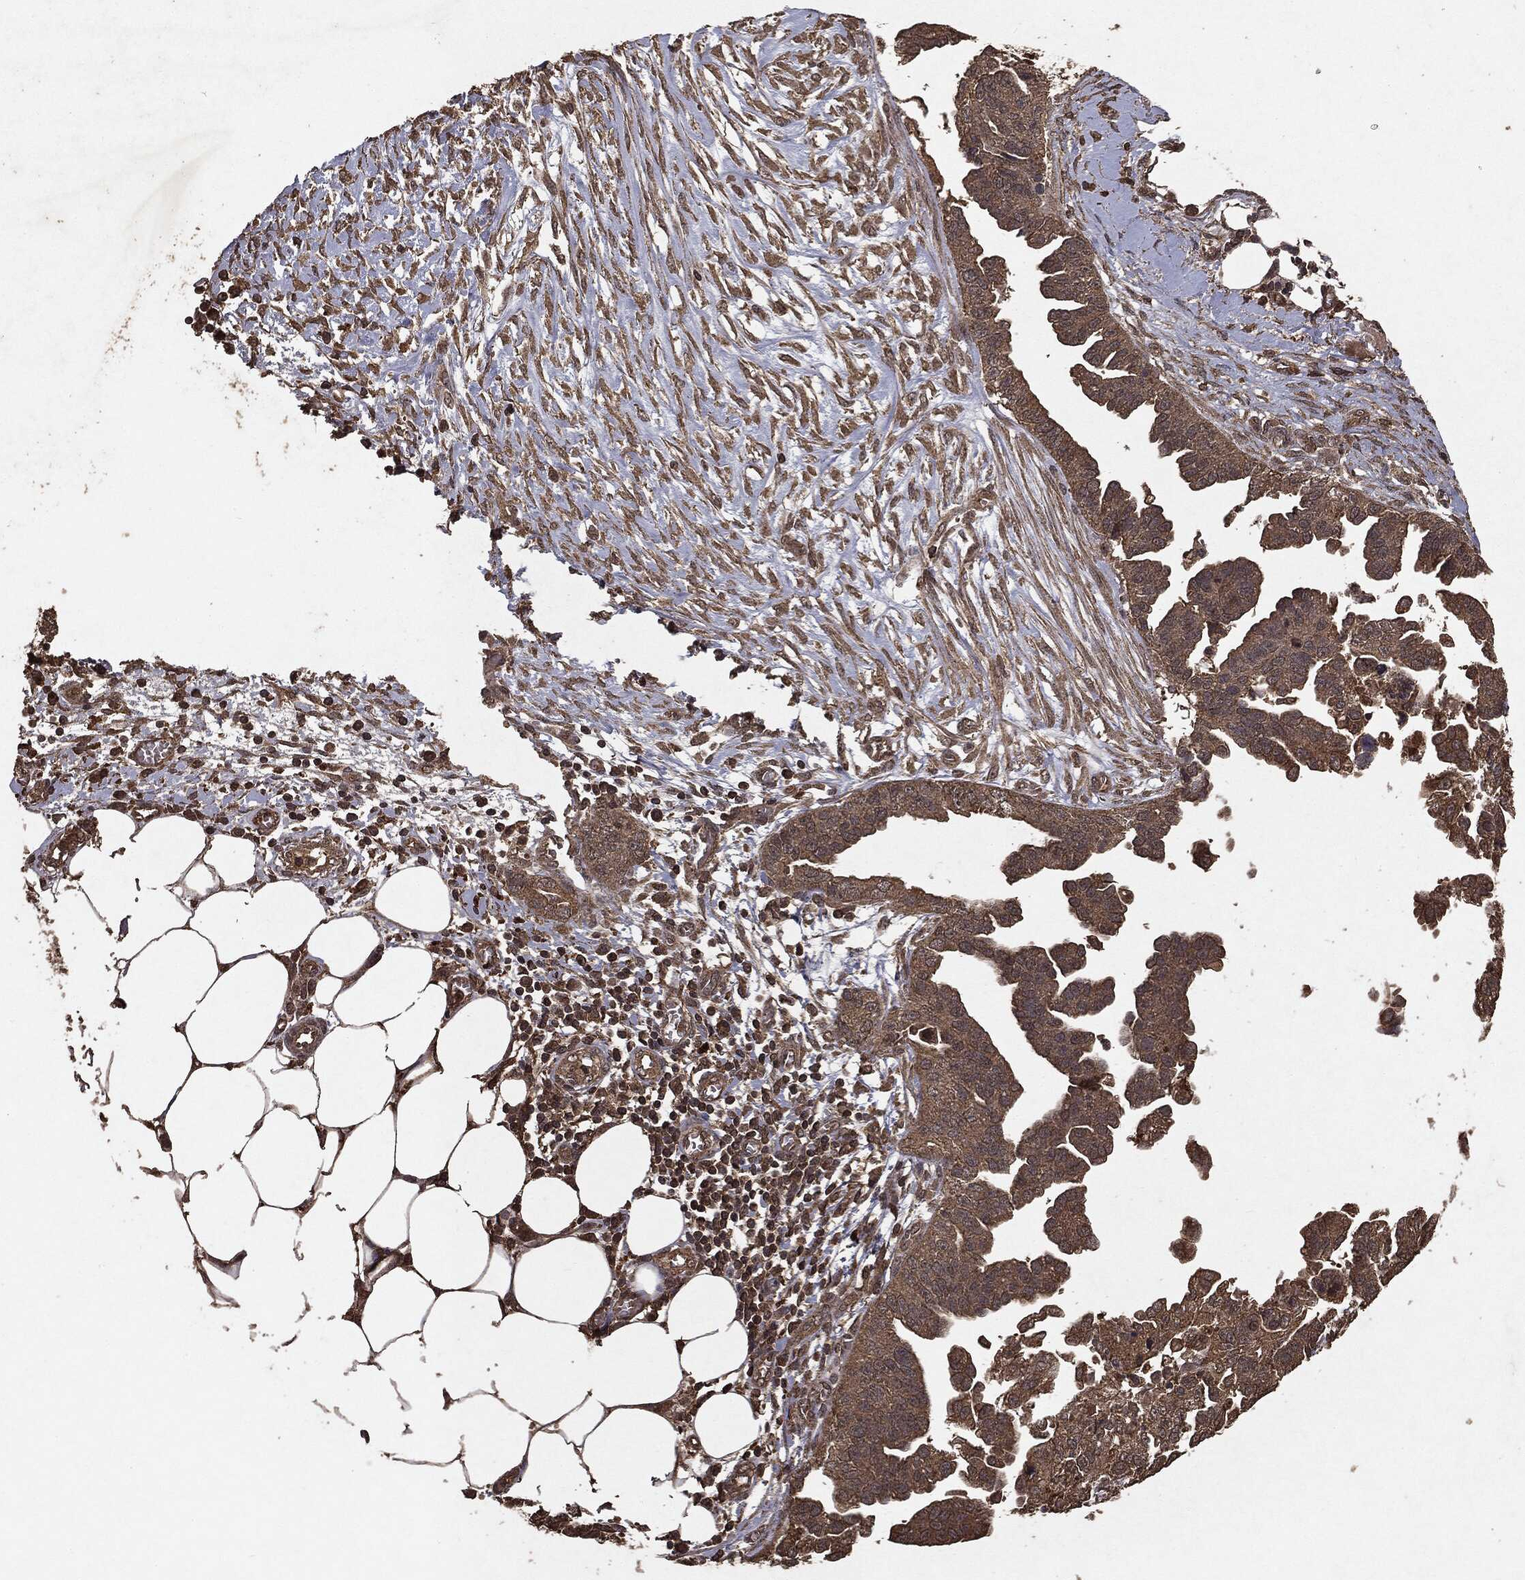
{"staining": {"intensity": "moderate", "quantity": ">75%", "location": "cytoplasmic/membranous"}, "tissue": "ovarian cancer", "cell_type": "Tumor cells", "image_type": "cancer", "snomed": [{"axis": "morphology", "description": "Cystadenocarcinoma, serous, NOS"}, {"axis": "topography", "description": "Ovary"}], "caption": "Protein expression analysis of ovarian cancer exhibits moderate cytoplasmic/membranous expression in about >75% of tumor cells.", "gene": "NME1", "patient": {"sex": "female", "age": 75}}